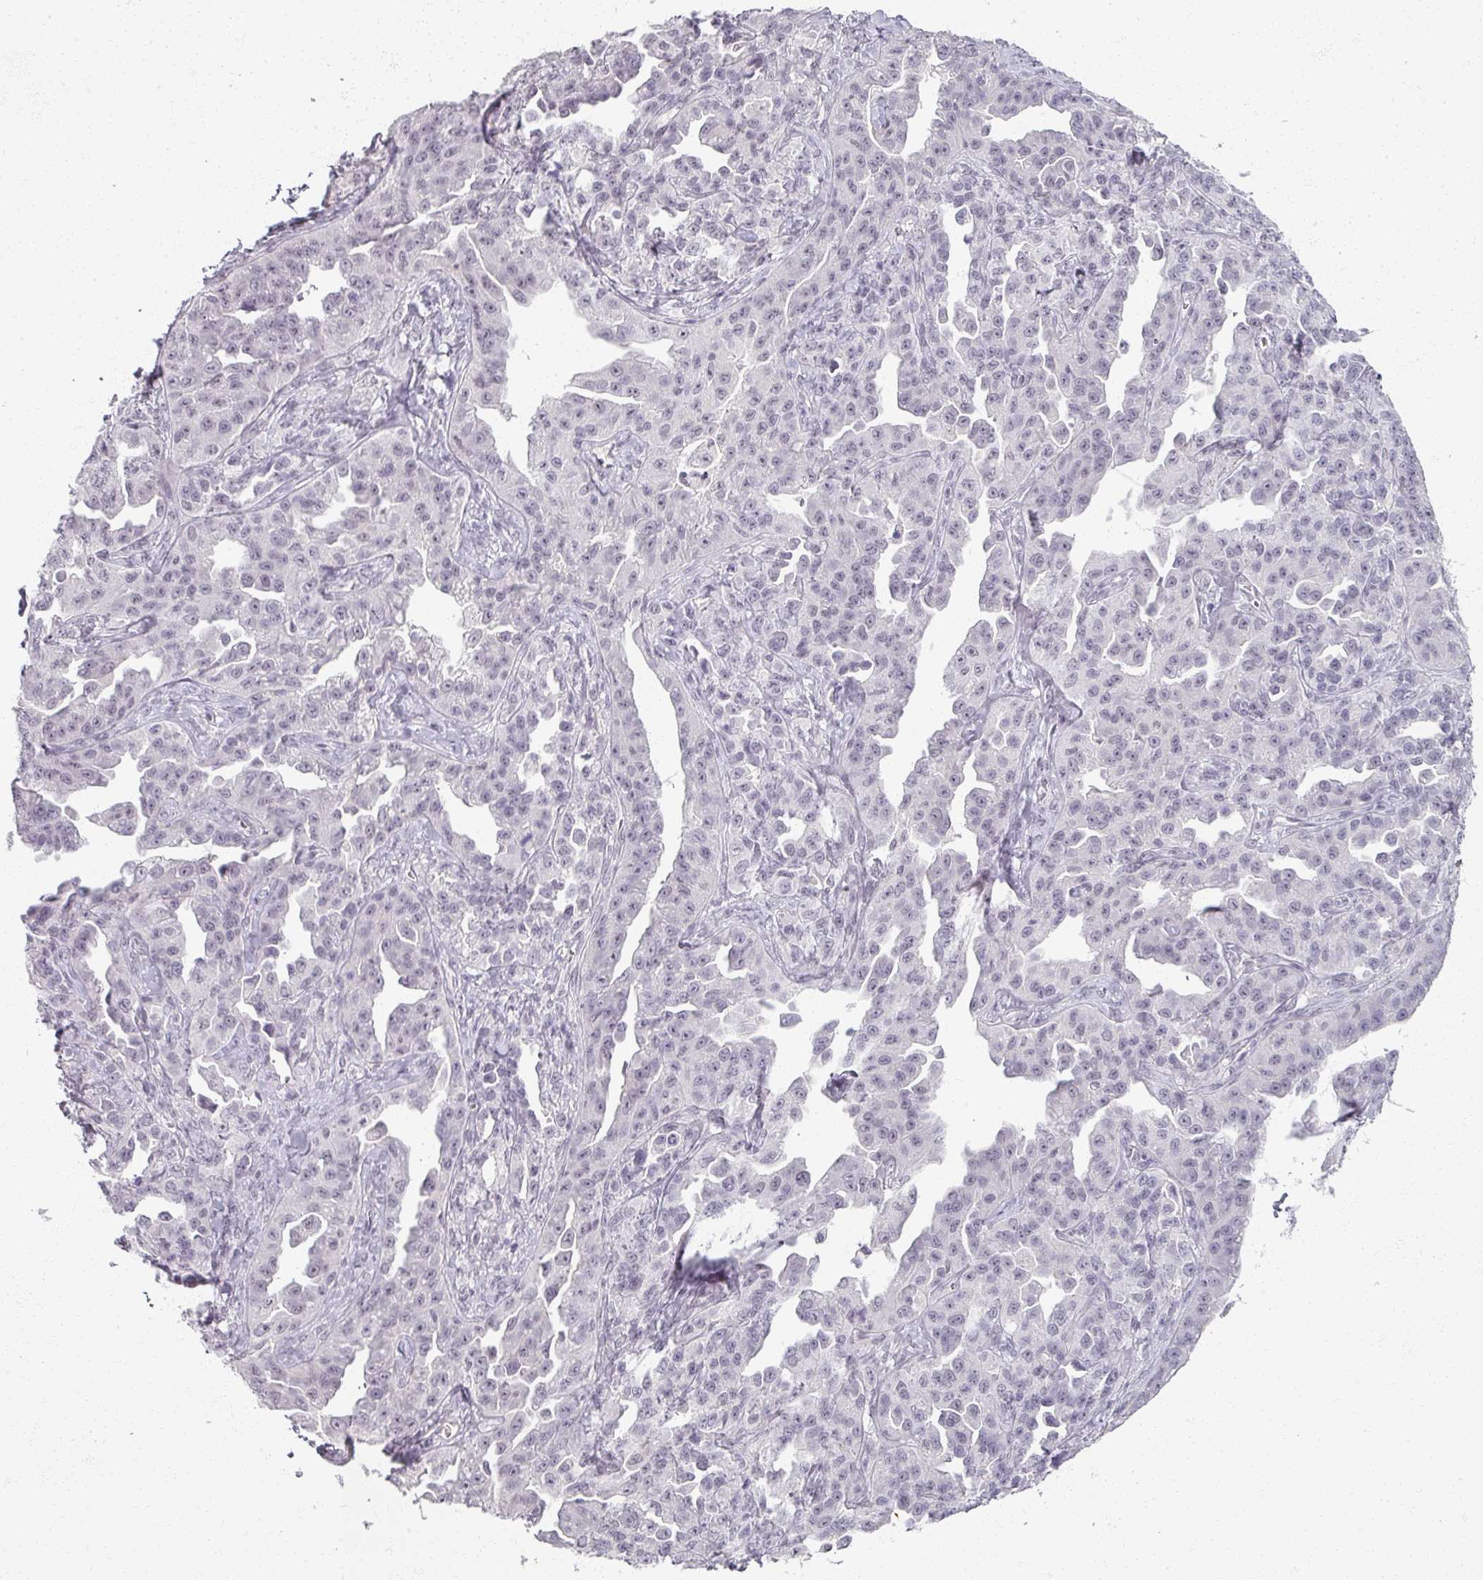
{"staining": {"intensity": "negative", "quantity": "none", "location": "none"}, "tissue": "ovarian cancer", "cell_type": "Tumor cells", "image_type": "cancer", "snomed": [{"axis": "morphology", "description": "Cystadenocarcinoma, serous, NOS"}, {"axis": "topography", "description": "Ovary"}], "caption": "Serous cystadenocarcinoma (ovarian) stained for a protein using IHC reveals no positivity tumor cells.", "gene": "RFPL2", "patient": {"sex": "female", "age": 75}}